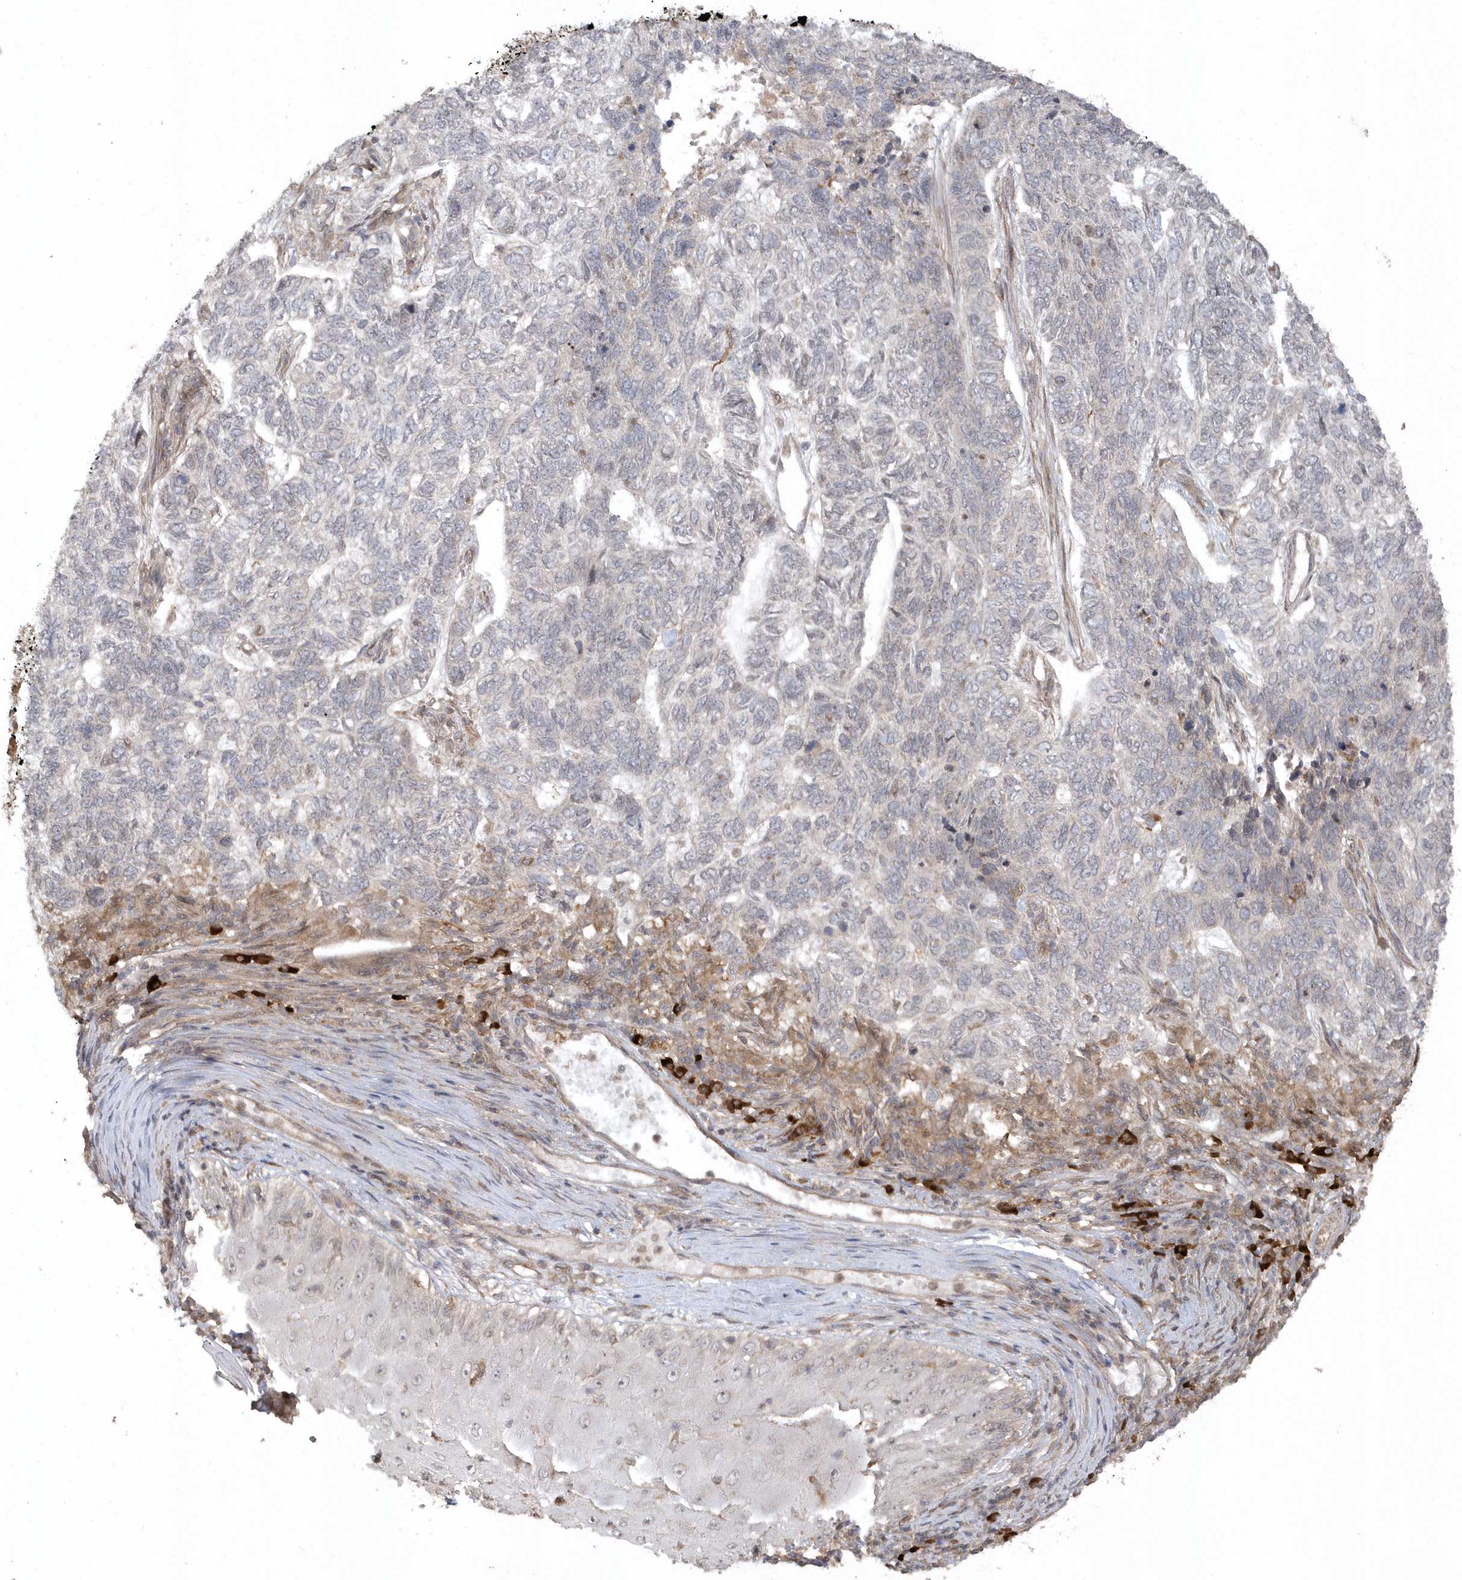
{"staining": {"intensity": "negative", "quantity": "none", "location": "none"}, "tissue": "skin cancer", "cell_type": "Tumor cells", "image_type": "cancer", "snomed": [{"axis": "morphology", "description": "Basal cell carcinoma"}, {"axis": "topography", "description": "Skin"}], "caption": "High power microscopy image of an immunohistochemistry (IHC) image of skin cancer (basal cell carcinoma), revealing no significant expression in tumor cells.", "gene": "HERPUD1", "patient": {"sex": "female", "age": 65}}